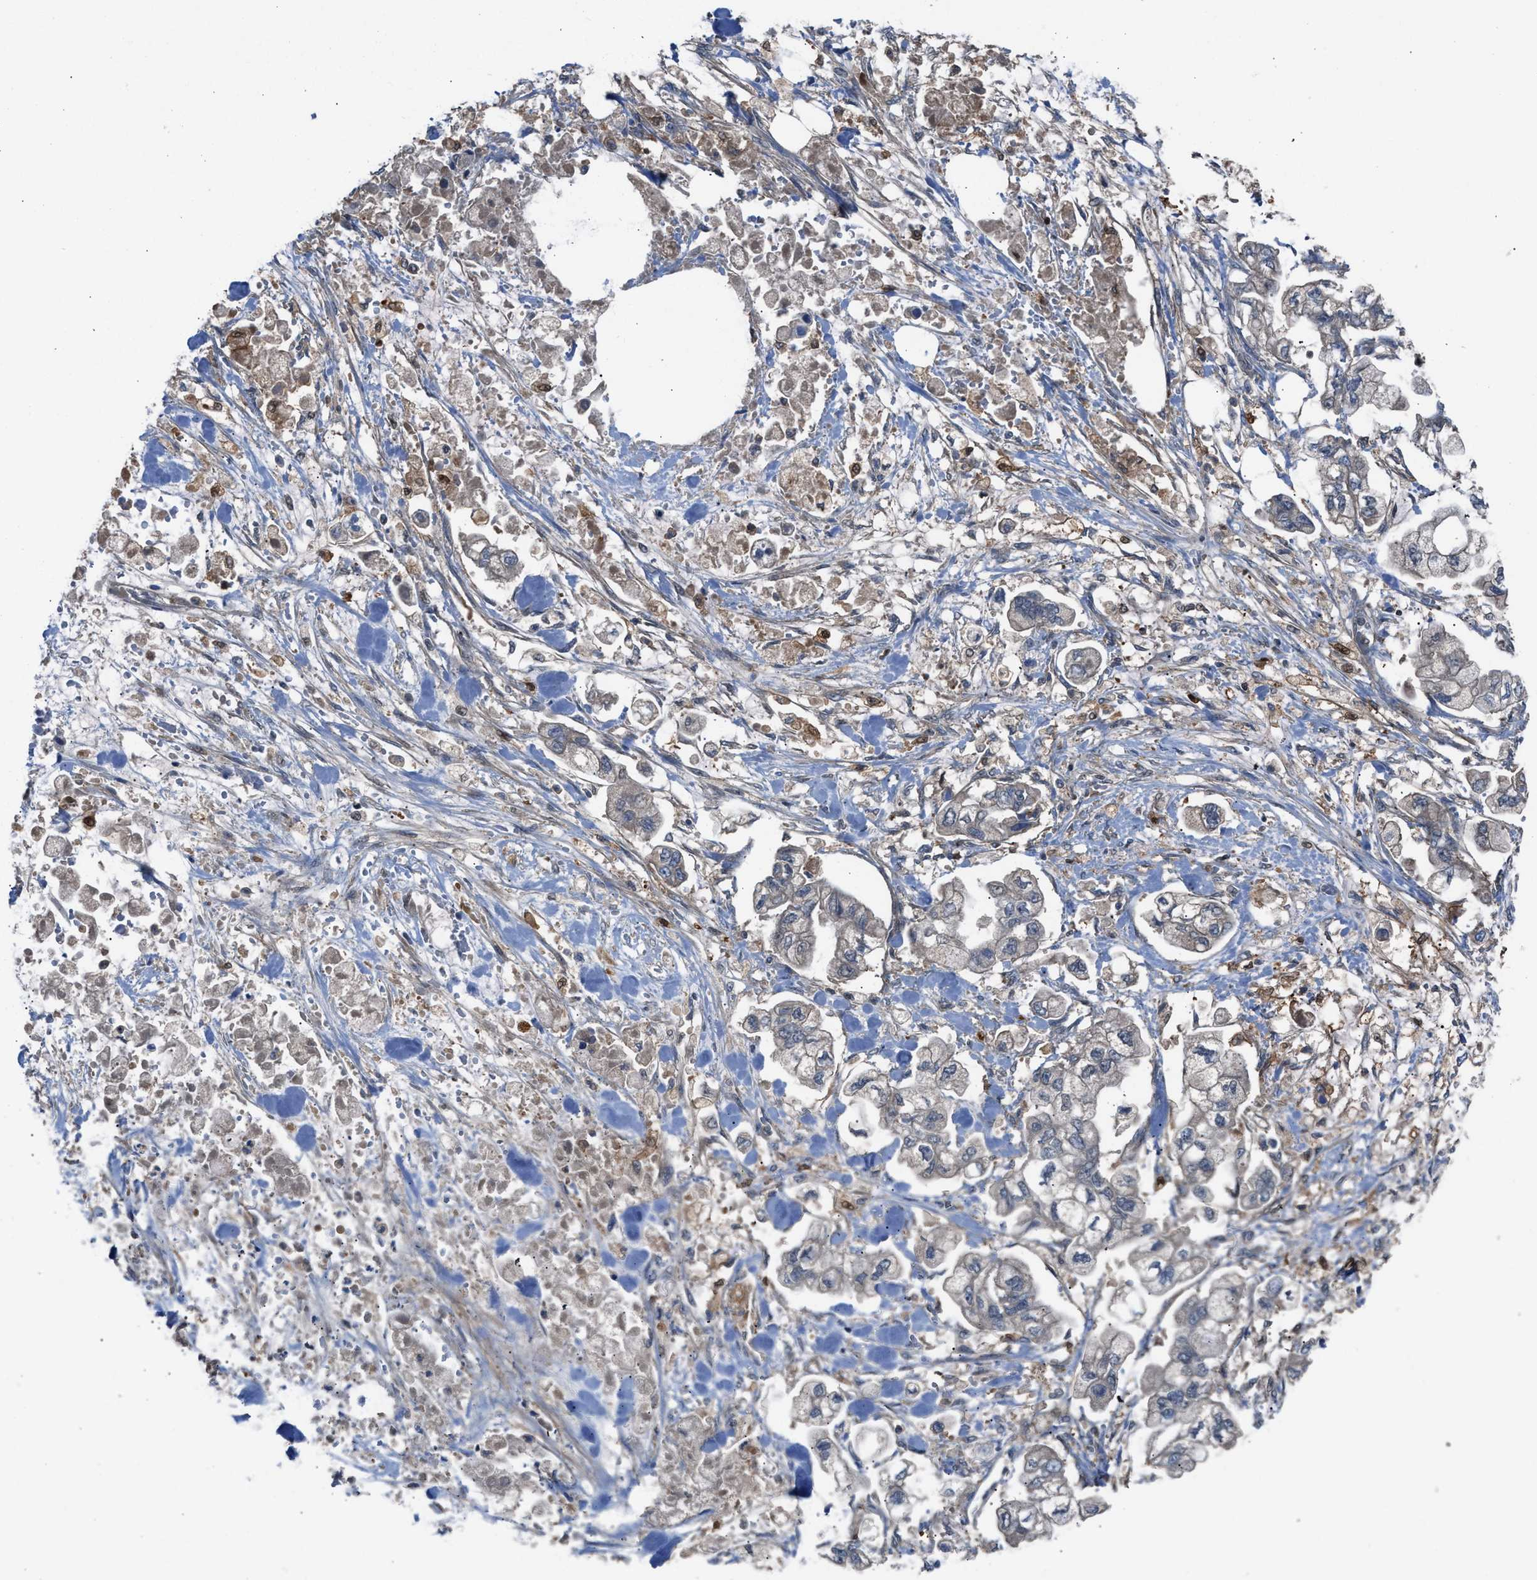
{"staining": {"intensity": "negative", "quantity": "none", "location": "none"}, "tissue": "stomach cancer", "cell_type": "Tumor cells", "image_type": "cancer", "snomed": [{"axis": "morphology", "description": "Normal tissue, NOS"}, {"axis": "morphology", "description": "Adenocarcinoma, NOS"}, {"axis": "topography", "description": "Stomach"}], "caption": "This is an IHC micrograph of human stomach cancer. There is no expression in tumor cells.", "gene": "TPK1", "patient": {"sex": "male", "age": 62}}